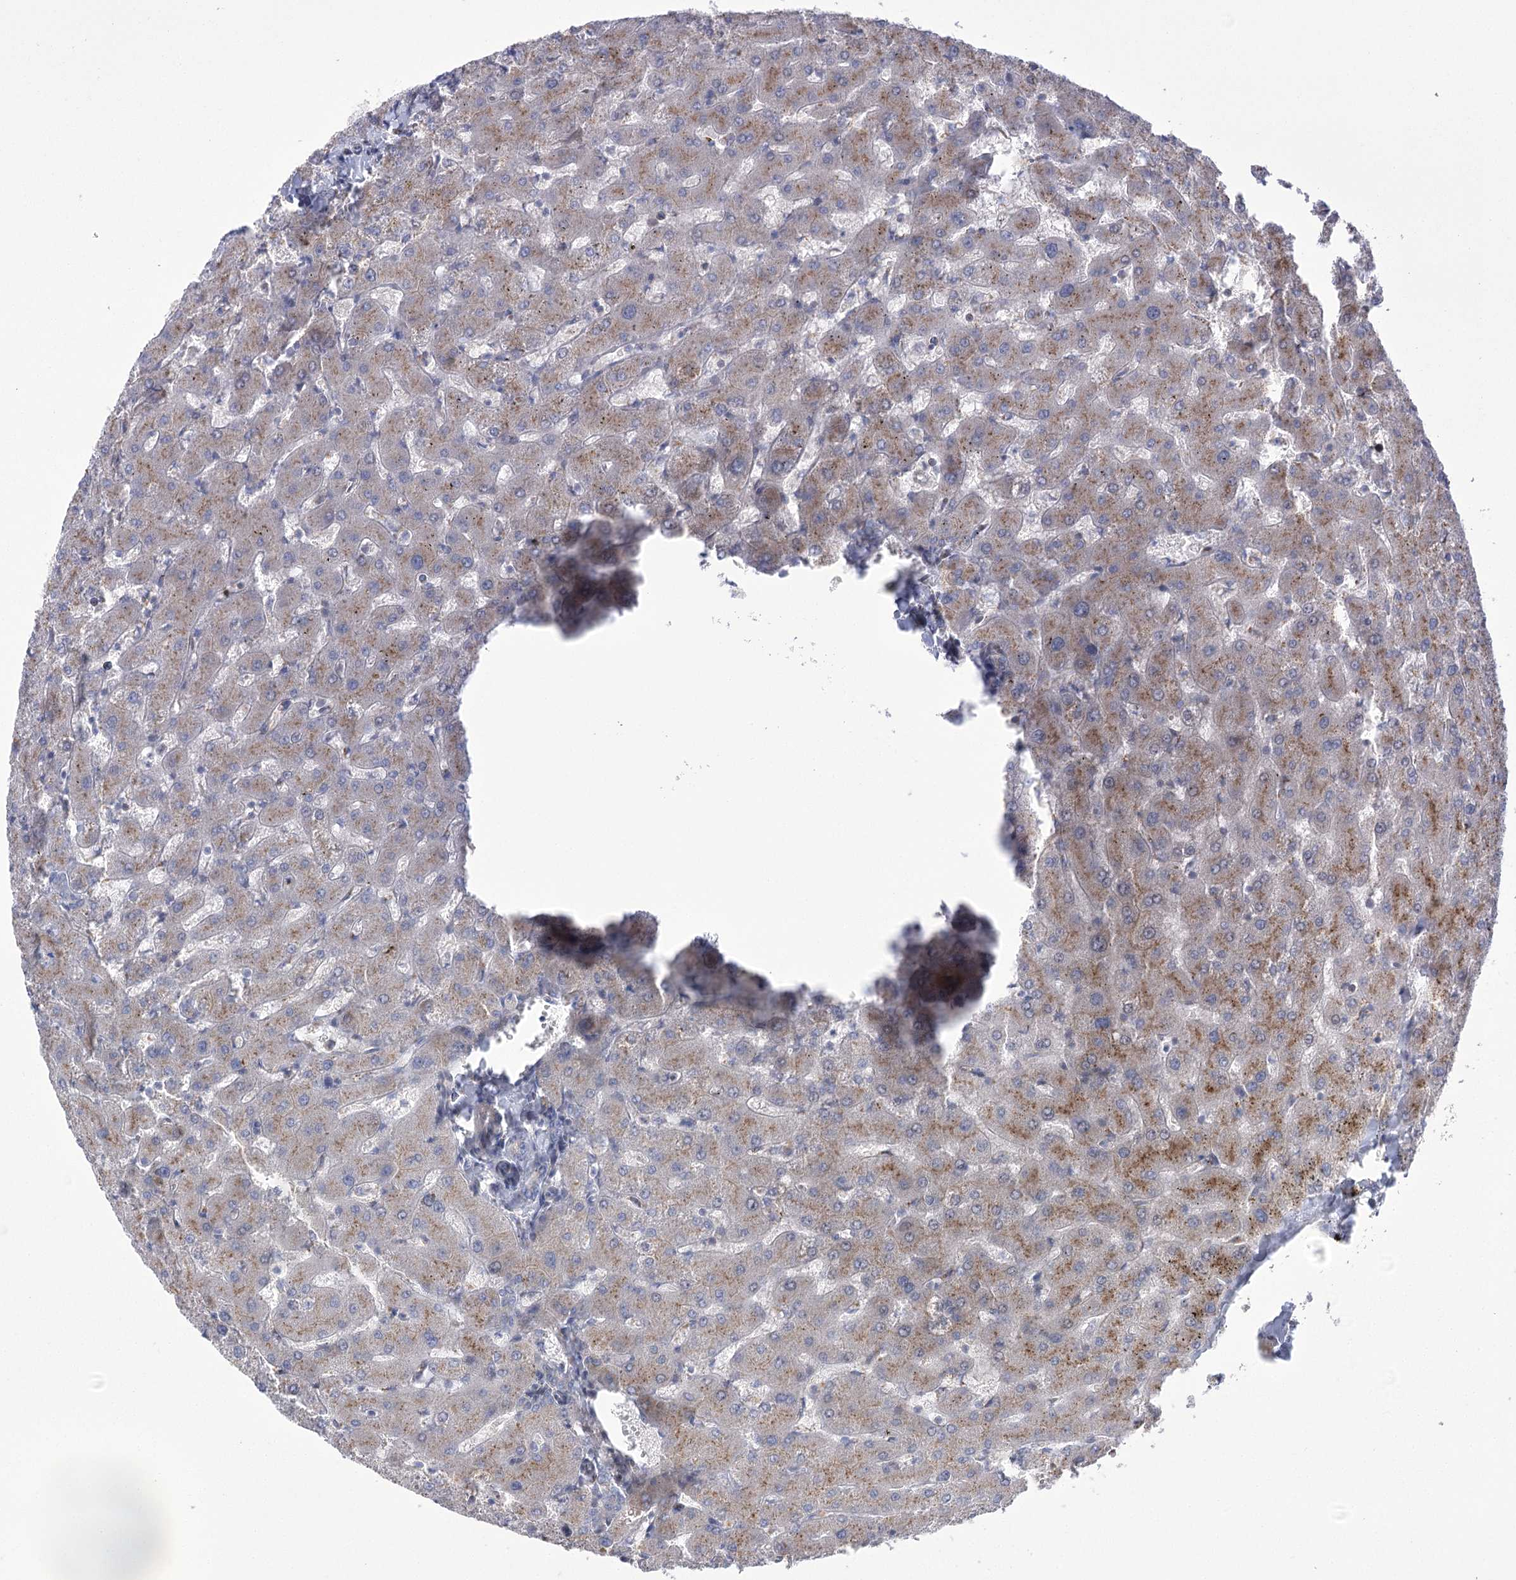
{"staining": {"intensity": "negative", "quantity": "none", "location": "none"}, "tissue": "liver", "cell_type": "Cholangiocytes", "image_type": "normal", "snomed": [{"axis": "morphology", "description": "Normal tissue, NOS"}, {"axis": "topography", "description": "Liver"}], "caption": "Normal liver was stained to show a protein in brown. There is no significant positivity in cholangiocytes. Nuclei are stained in blue.", "gene": "NME7", "patient": {"sex": "female", "age": 63}}